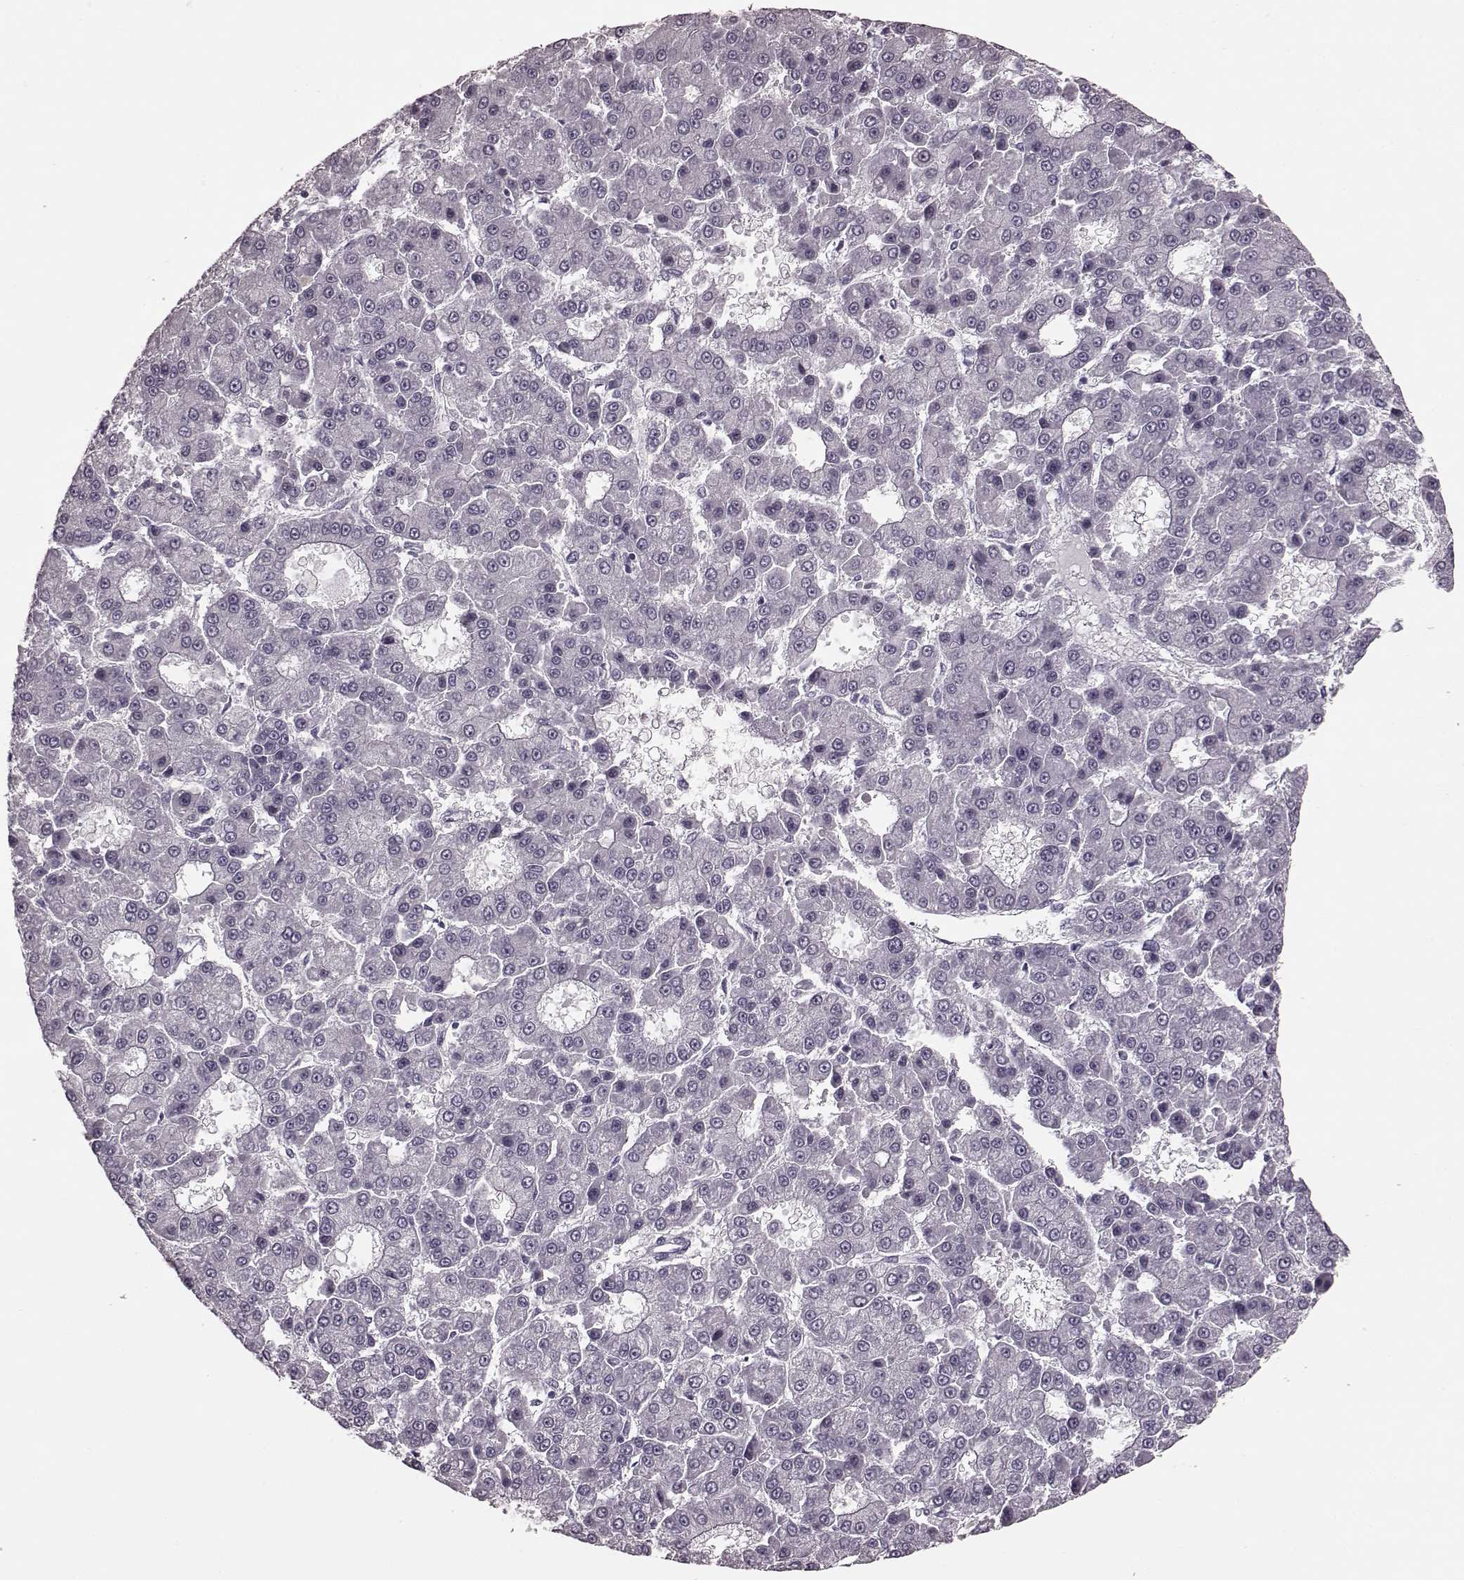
{"staining": {"intensity": "negative", "quantity": "none", "location": "none"}, "tissue": "liver cancer", "cell_type": "Tumor cells", "image_type": "cancer", "snomed": [{"axis": "morphology", "description": "Carcinoma, Hepatocellular, NOS"}, {"axis": "topography", "description": "Liver"}], "caption": "Immunohistochemistry (IHC) image of neoplastic tissue: hepatocellular carcinoma (liver) stained with DAB demonstrates no significant protein positivity in tumor cells.", "gene": "TRPM1", "patient": {"sex": "male", "age": 70}}